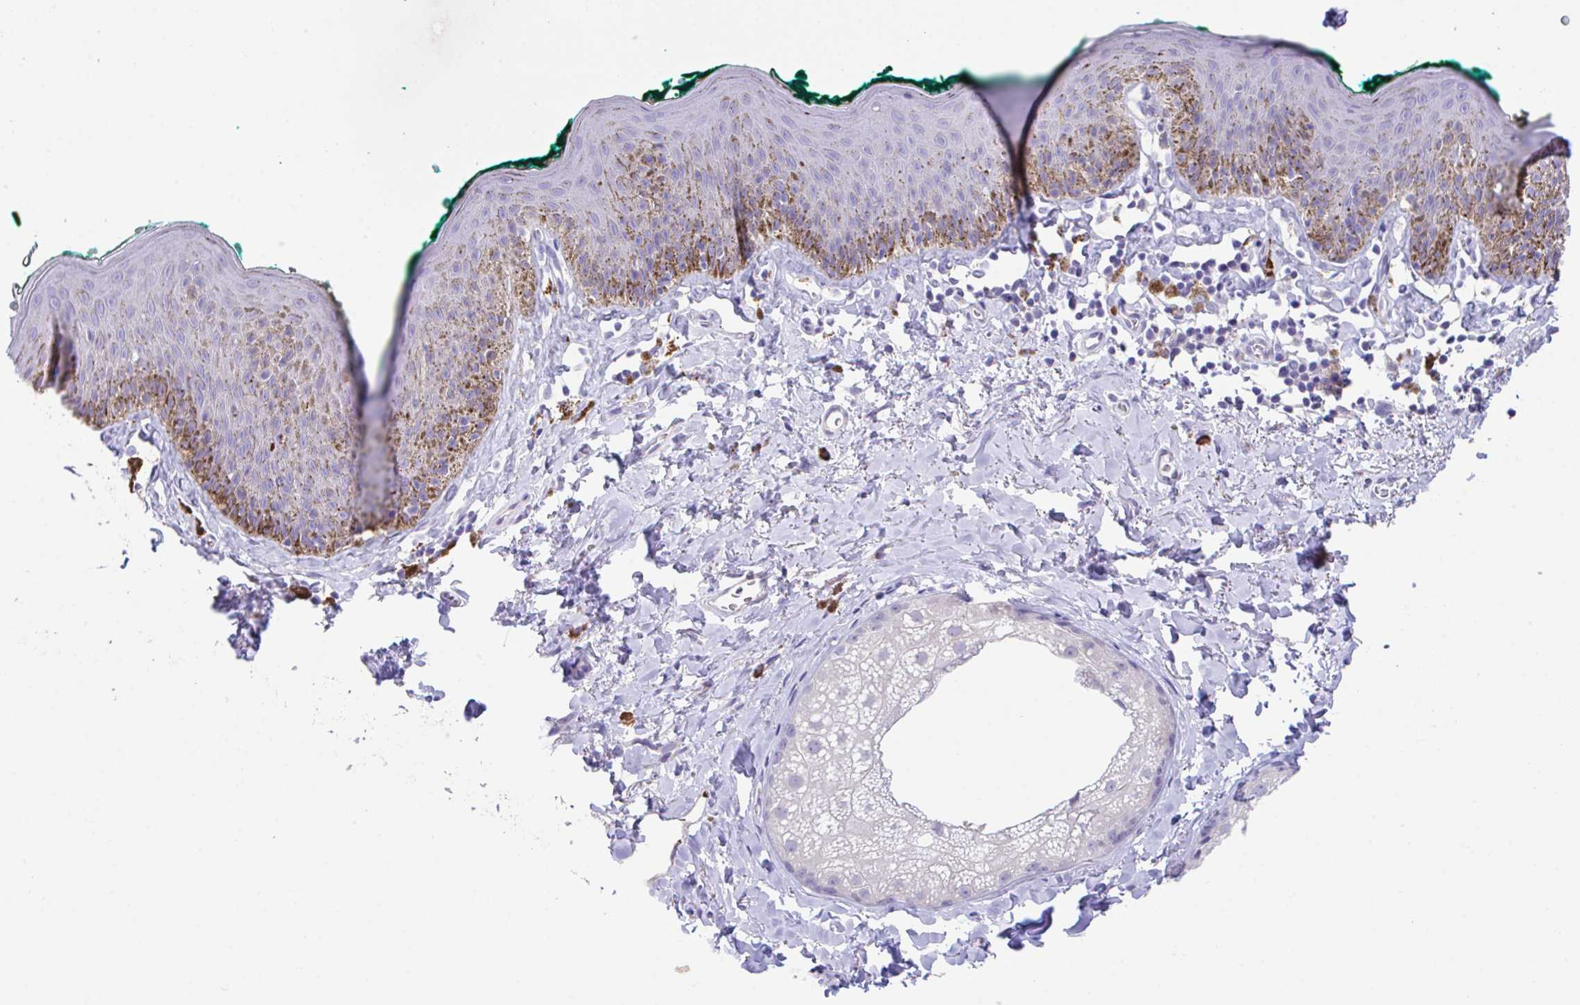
{"staining": {"intensity": "moderate", "quantity": "<25%", "location": "cytoplasmic/membranous"}, "tissue": "skin", "cell_type": "Epidermal cells", "image_type": "normal", "snomed": [{"axis": "morphology", "description": "Normal tissue, NOS"}, {"axis": "topography", "description": "Vulva"}, {"axis": "topography", "description": "Peripheral nerve tissue"}], "caption": "Normal skin exhibits moderate cytoplasmic/membranous staining in about <25% of epidermal cells, visualized by immunohistochemistry. Immunohistochemistry (ihc) stains the protein in brown and the nuclei are stained blue.", "gene": "HACD4", "patient": {"sex": "female", "age": 66}}